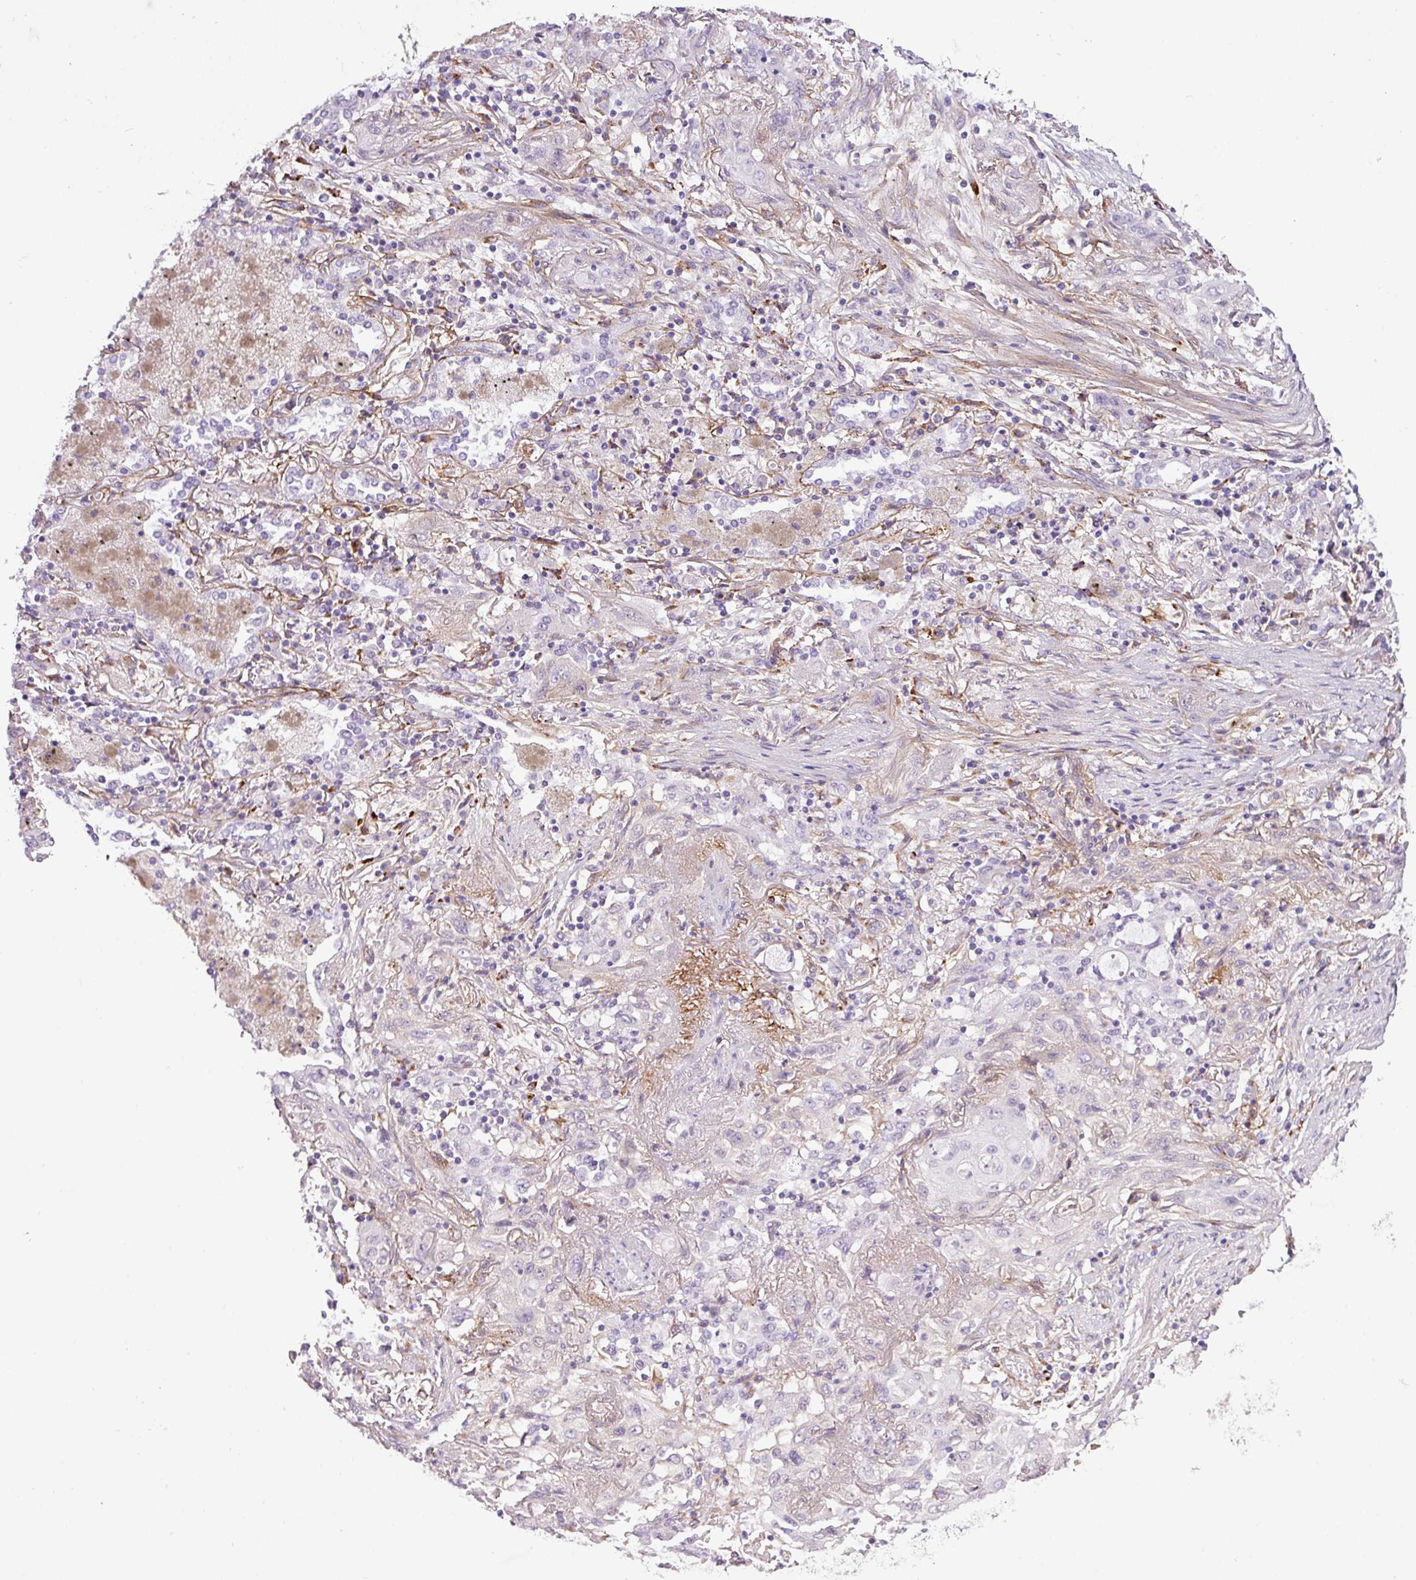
{"staining": {"intensity": "negative", "quantity": "none", "location": "none"}, "tissue": "lung cancer", "cell_type": "Tumor cells", "image_type": "cancer", "snomed": [{"axis": "morphology", "description": "Squamous cell carcinoma, NOS"}, {"axis": "topography", "description": "Lung"}], "caption": "This photomicrograph is of lung squamous cell carcinoma stained with IHC to label a protein in brown with the nuclei are counter-stained blue. There is no staining in tumor cells. The staining was performed using DAB (3,3'-diaminobenzidine) to visualize the protein expression in brown, while the nuclei were stained in blue with hematoxylin (Magnification: 20x).", "gene": "PARD6G", "patient": {"sex": "female", "age": 47}}